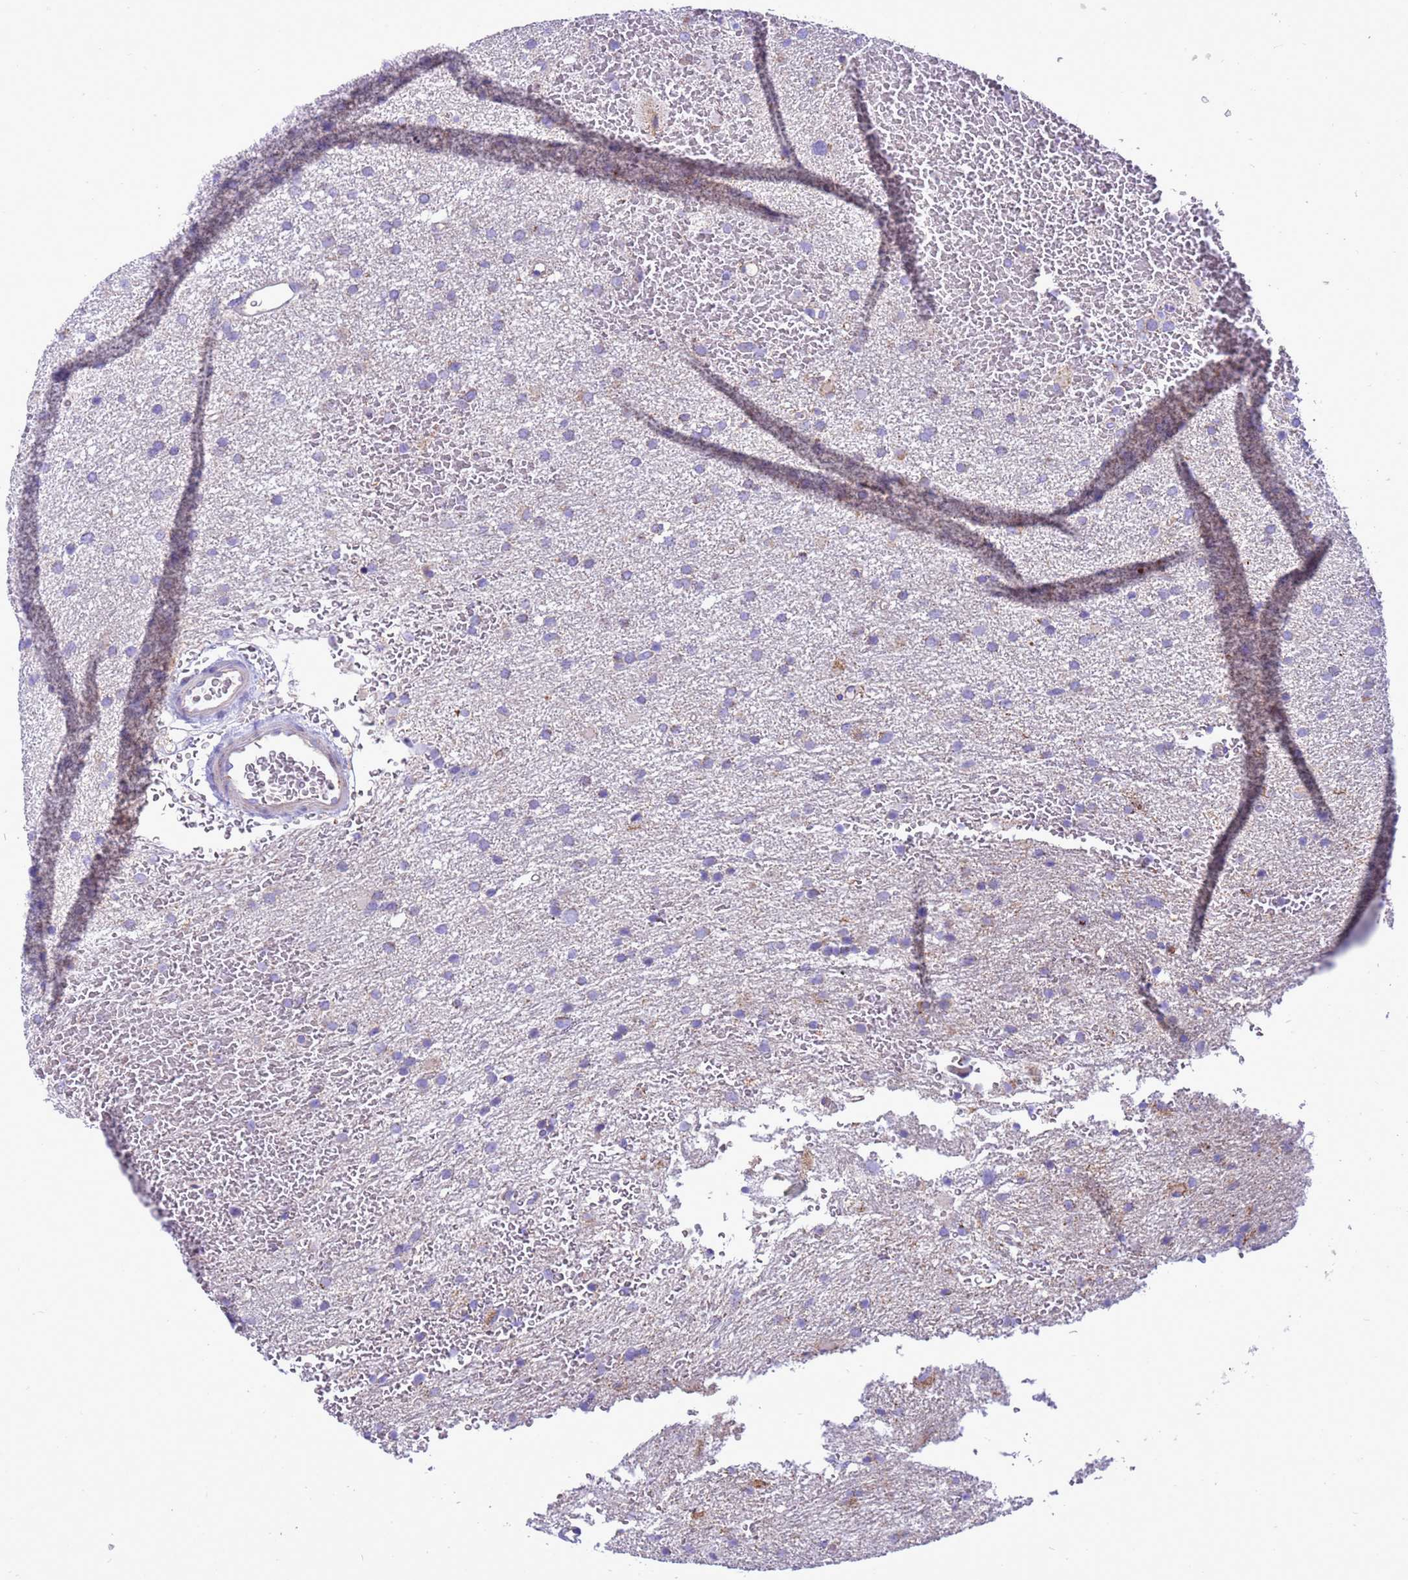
{"staining": {"intensity": "weak", "quantity": "<25%", "location": "cytoplasmic/membranous"}, "tissue": "glioma", "cell_type": "Tumor cells", "image_type": "cancer", "snomed": [{"axis": "morphology", "description": "Glioma, malignant, High grade"}, {"axis": "topography", "description": "Cerebral cortex"}], "caption": "Immunohistochemical staining of high-grade glioma (malignant) shows no significant expression in tumor cells.", "gene": "CCDC191", "patient": {"sex": "female", "age": 36}}